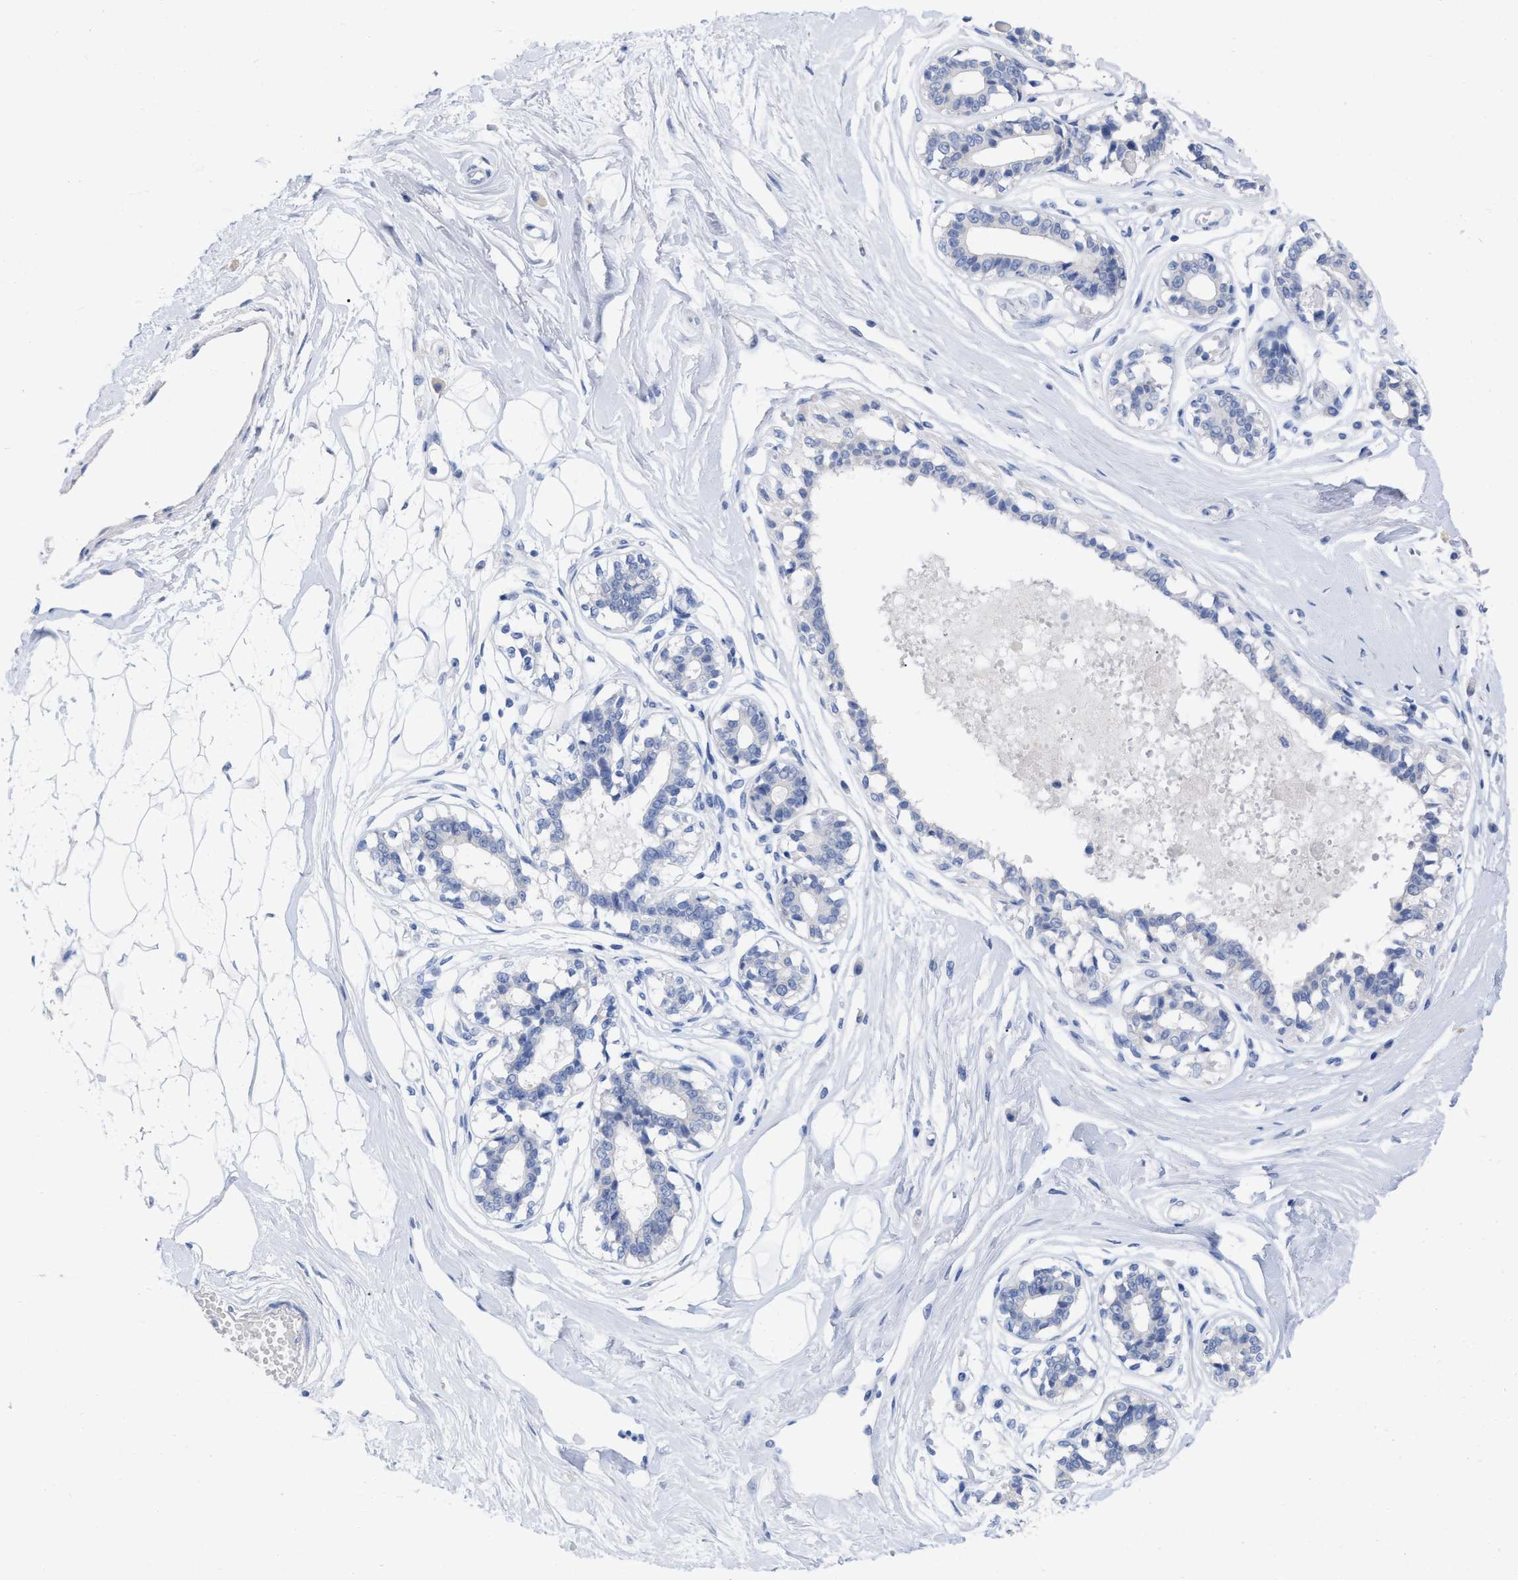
{"staining": {"intensity": "negative", "quantity": "none", "location": "none"}, "tissue": "breast", "cell_type": "Adipocytes", "image_type": "normal", "snomed": [{"axis": "morphology", "description": "Normal tissue, NOS"}, {"axis": "topography", "description": "Breast"}], "caption": "Immunohistochemical staining of benign breast demonstrates no significant staining in adipocytes.", "gene": "HAPLN1", "patient": {"sex": "female", "age": 45}}